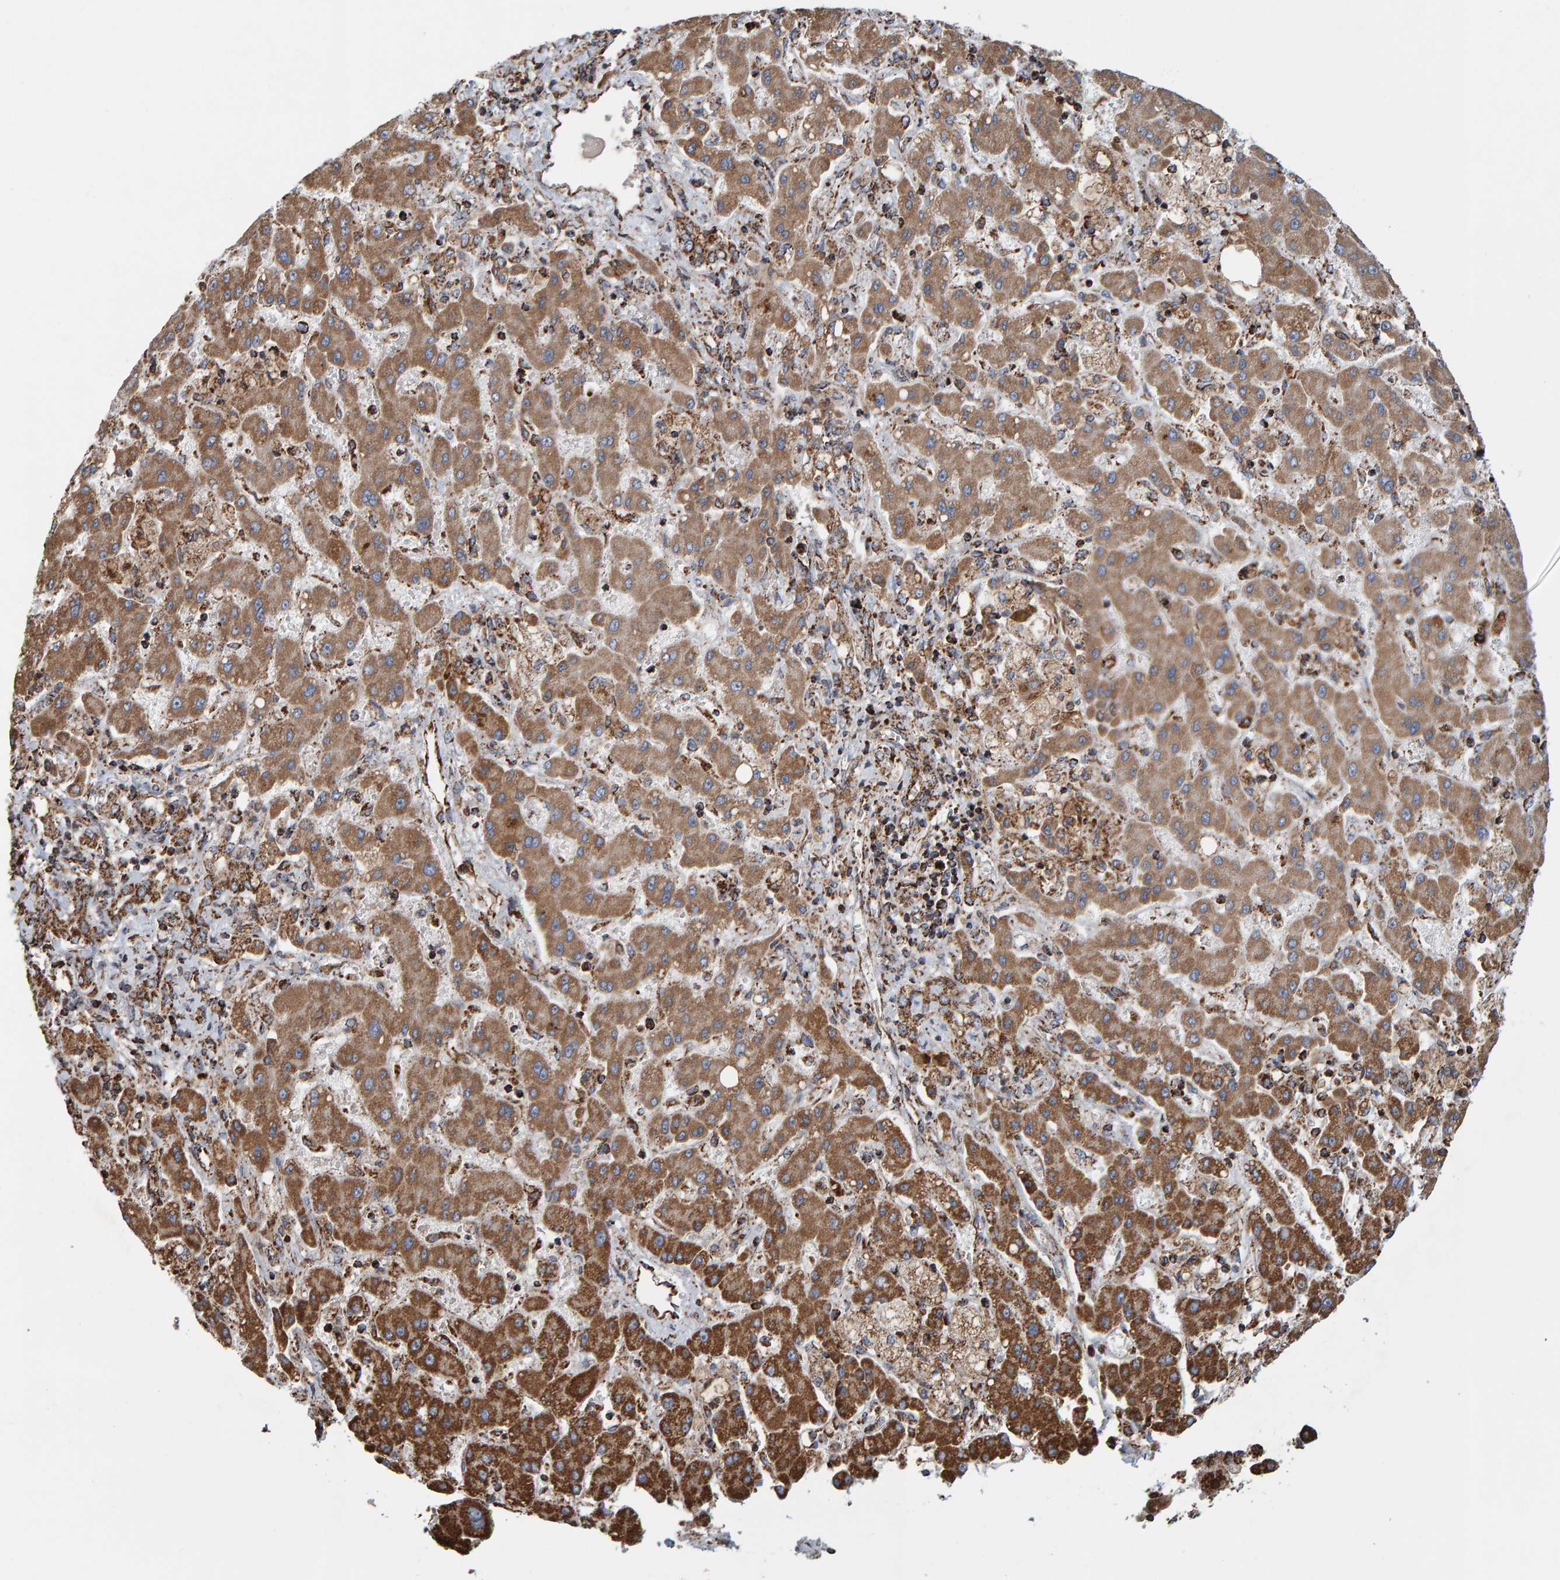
{"staining": {"intensity": "moderate", "quantity": ">75%", "location": "cytoplasmic/membranous"}, "tissue": "liver cancer", "cell_type": "Tumor cells", "image_type": "cancer", "snomed": [{"axis": "morphology", "description": "Cholangiocarcinoma"}, {"axis": "topography", "description": "Liver"}], "caption": "A brown stain labels moderate cytoplasmic/membranous expression of a protein in liver cholangiocarcinoma tumor cells. Using DAB (3,3'-diaminobenzidine) (brown) and hematoxylin (blue) stains, captured at high magnification using brightfield microscopy.", "gene": "MRPL45", "patient": {"sex": "male", "age": 50}}